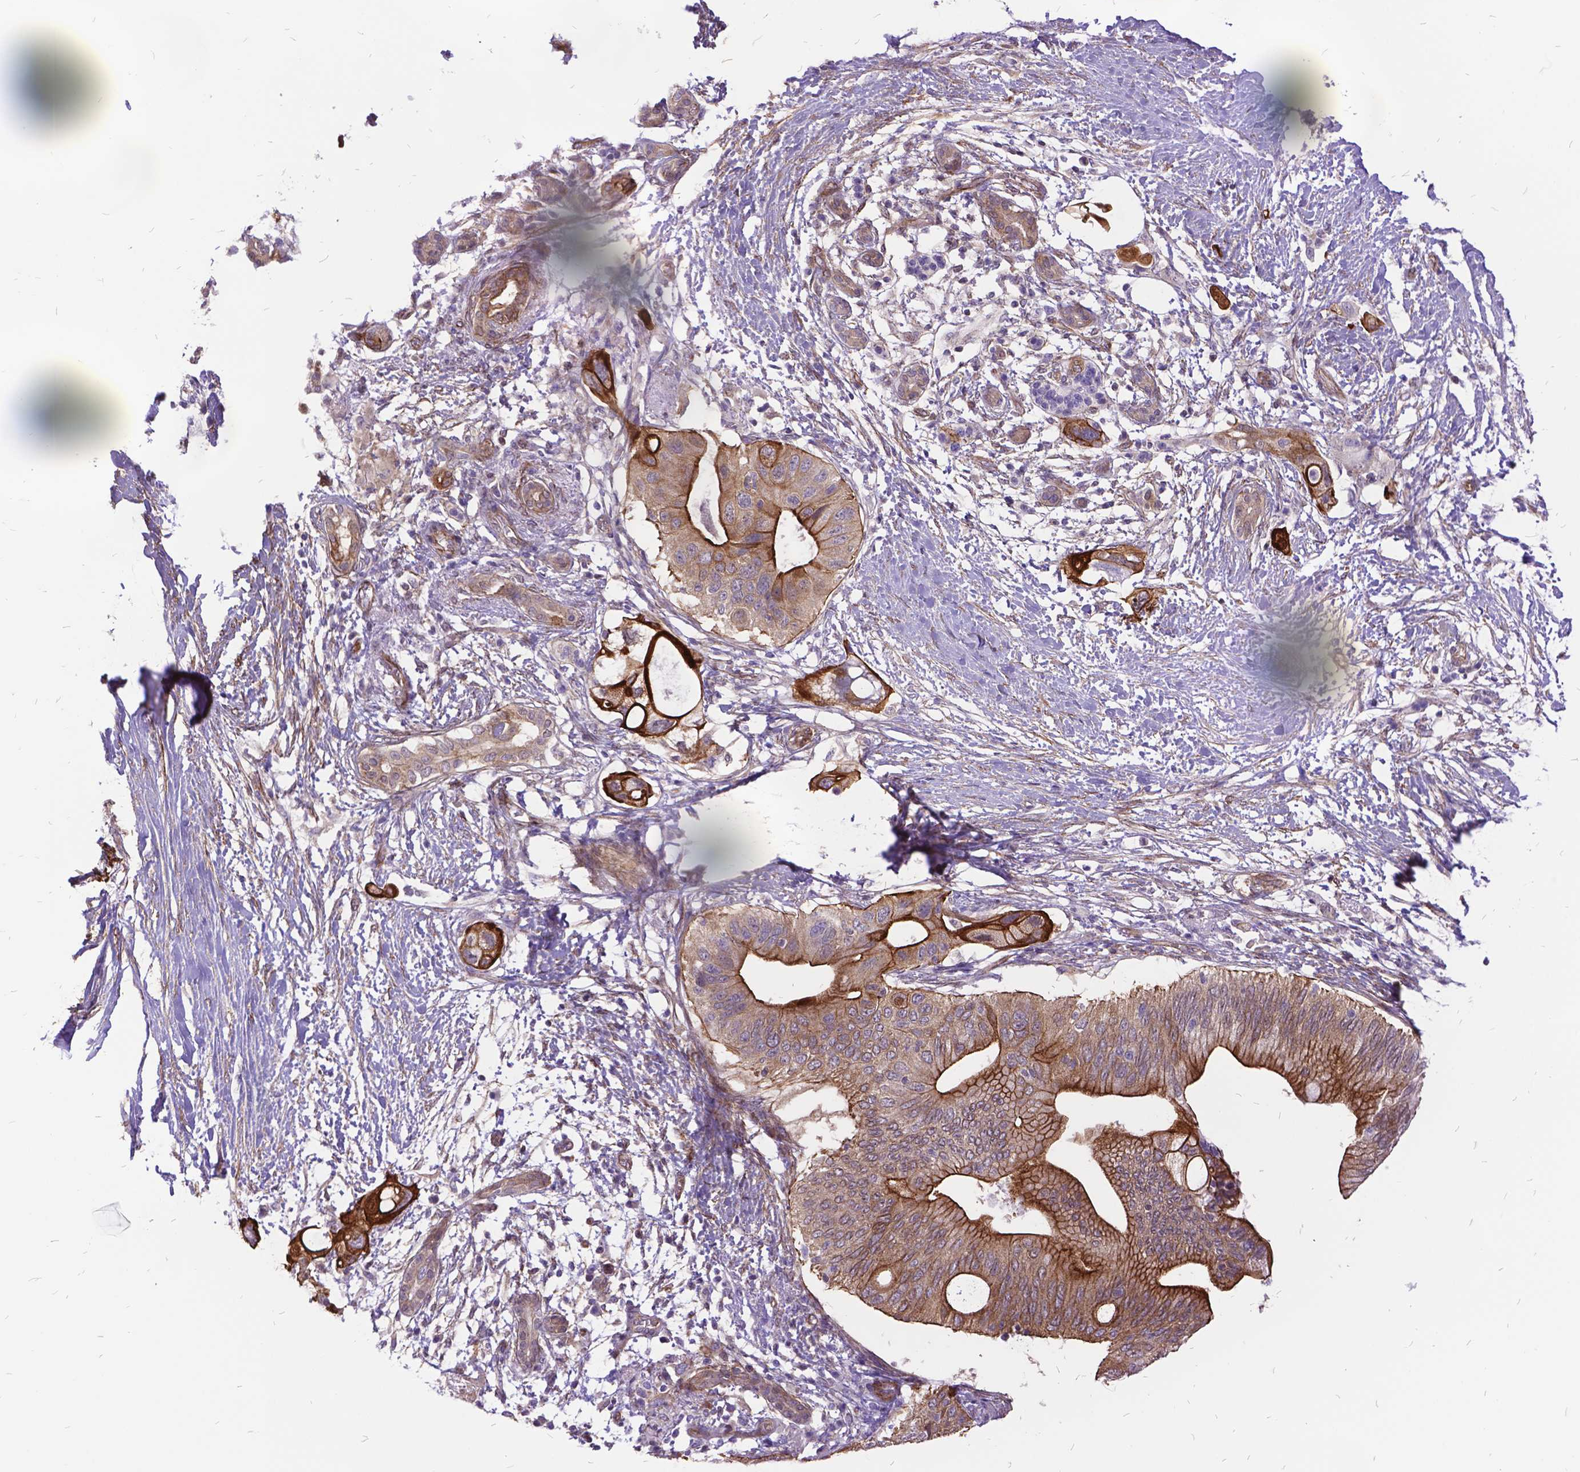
{"staining": {"intensity": "moderate", "quantity": ">75%", "location": "cytoplasmic/membranous"}, "tissue": "pancreatic cancer", "cell_type": "Tumor cells", "image_type": "cancer", "snomed": [{"axis": "morphology", "description": "Adenocarcinoma, NOS"}, {"axis": "topography", "description": "Pancreas"}], "caption": "Immunohistochemistry (DAB) staining of human pancreatic cancer (adenocarcinoma) demonstrates moderate cytoplasmic/membranous protein positivity in about >75% of tumor cells.", "gene": "GRB7", "patient": {"sex": "female", "age": 72}}